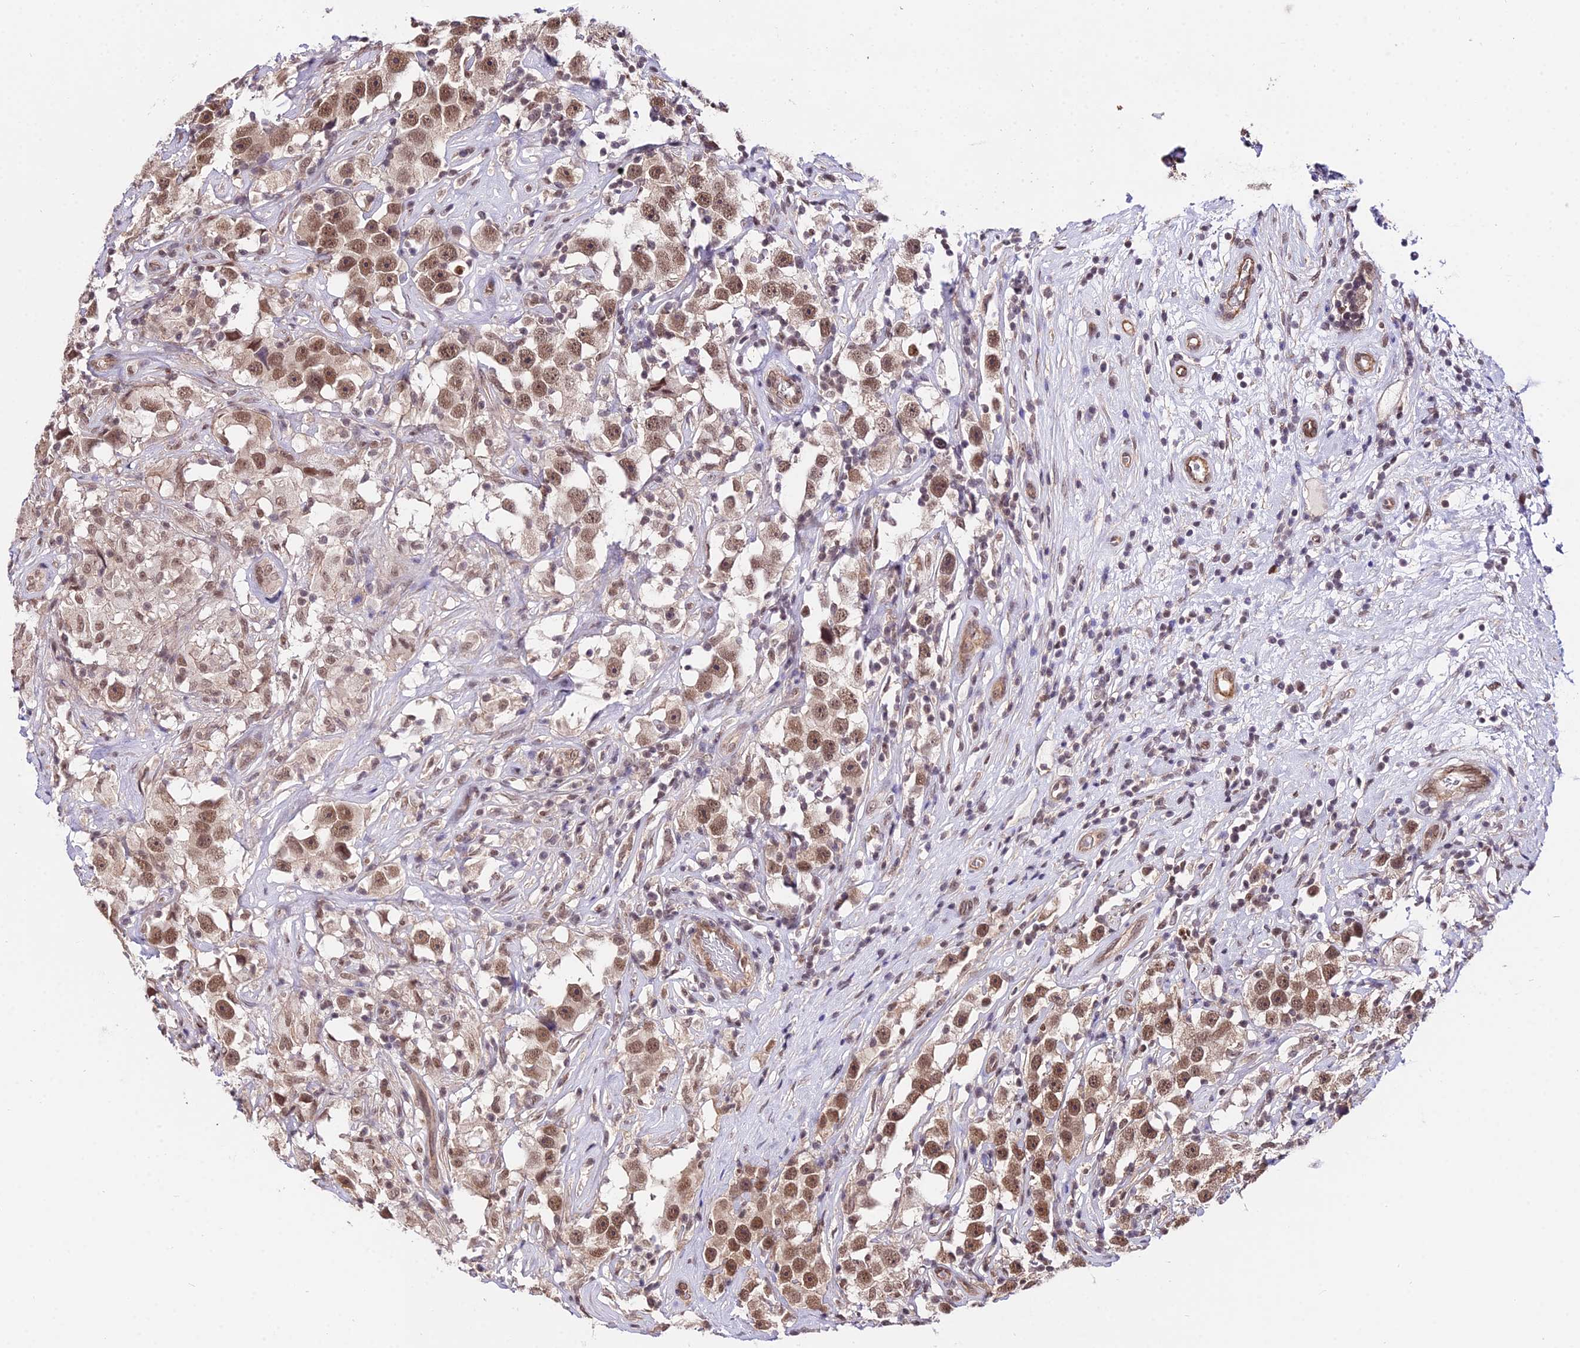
{"staining": {"intensity": "moderate", "quantity": ">75%", "location": "nuclear"}, "tissue": "testis cancer", "cell_type": "Tumor cells", "image_type": "cancer", "snomed": [{"axis": "morphology", "description": "Seminoma, NOS"}, {"axis": "topography", "description": "Testis"}], "caption": "DAB immunohistochemical staining of human seminoma (testis) exhibits moderate nuclear protein expression in about >75% of tumor cells.", "gene": "POLR2I", "patient": {"sex": "male", "age": 49}}